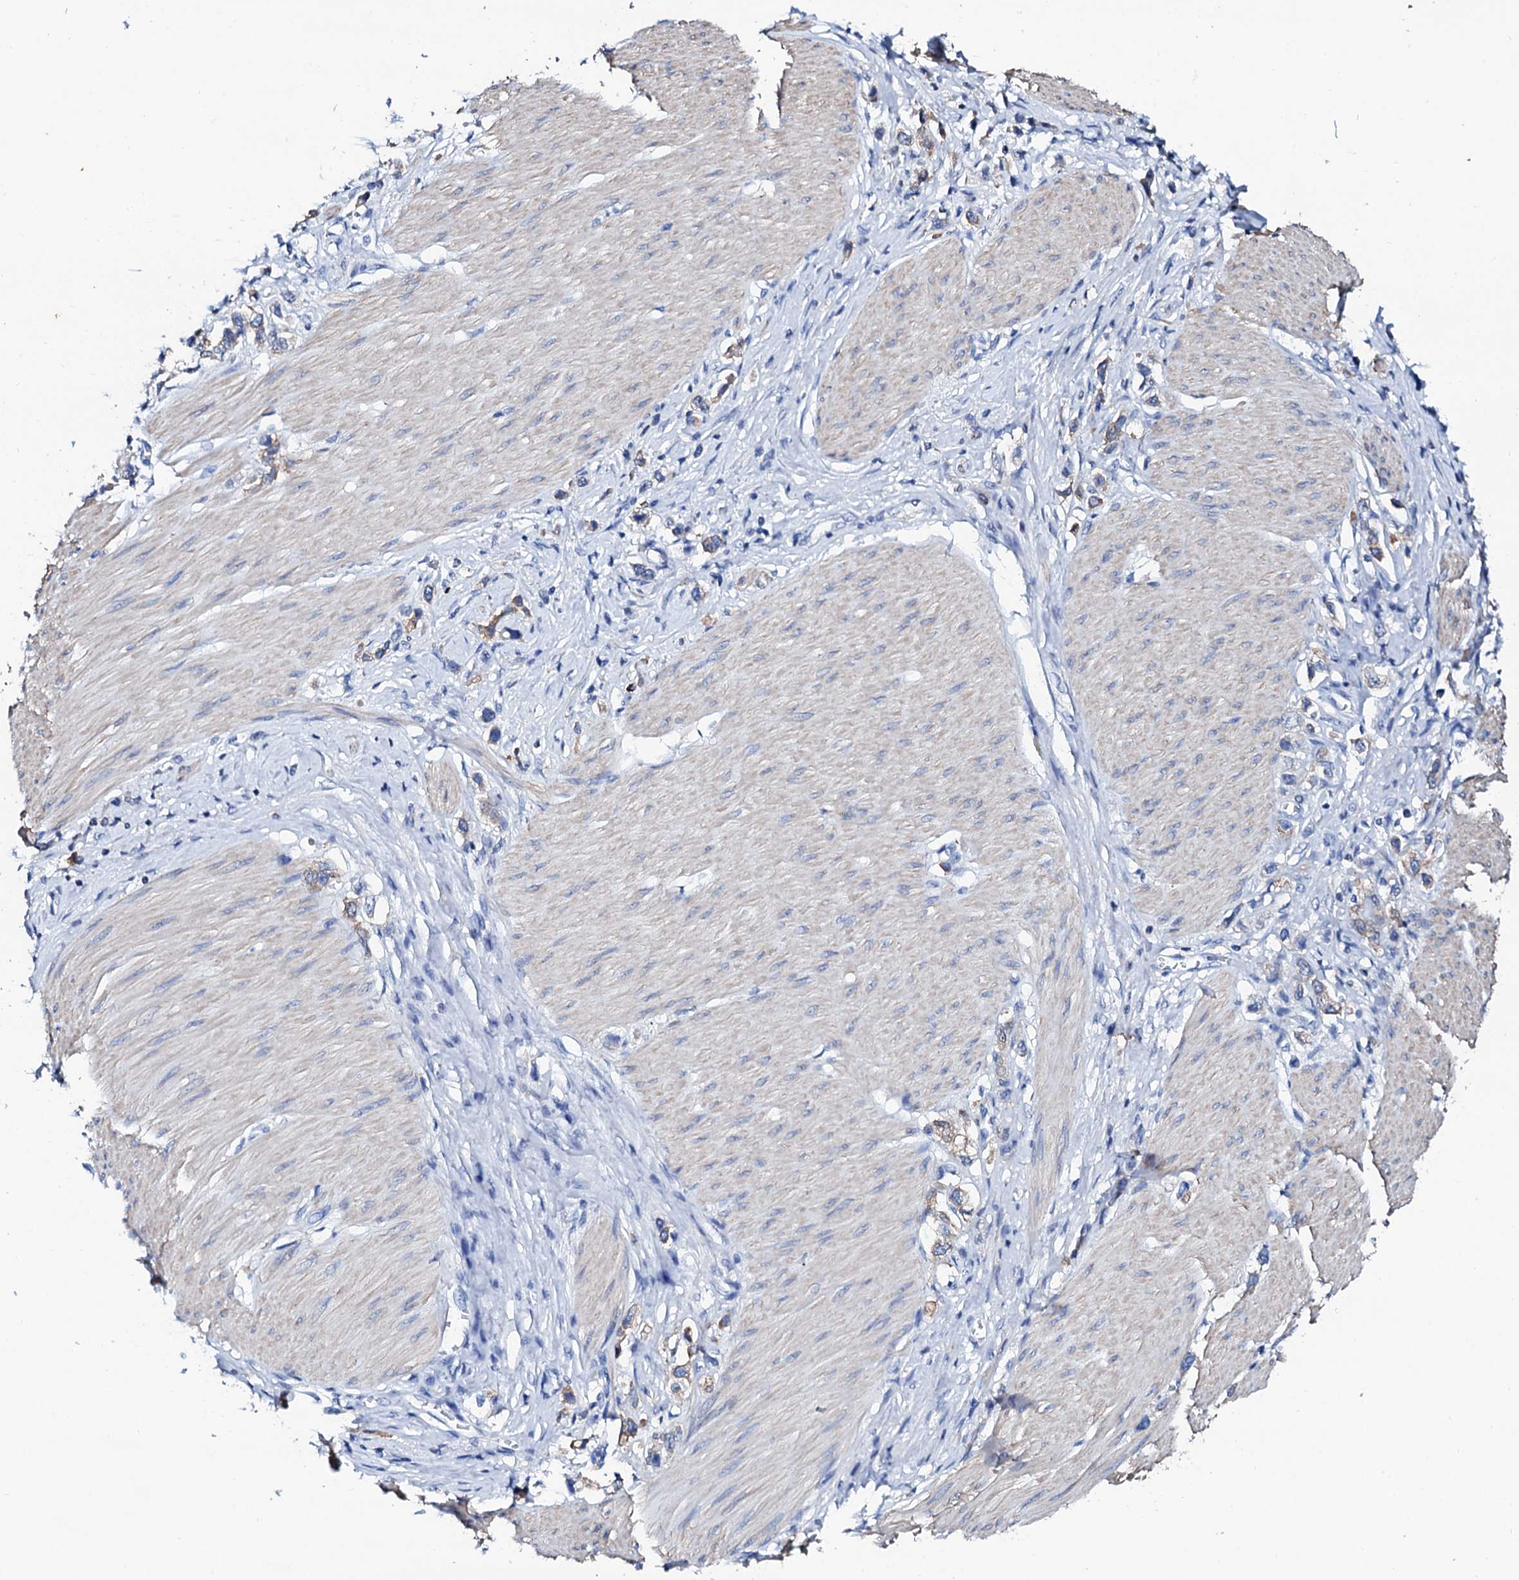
{"staining": {"intensity": "weak", "quantity": "<25%", "location": "cytoplasmic/membranous"}, "tissue": "stomach cancer", "cell_type": "Tumor cells", "image_type": "cancer", "snomed": [{"axis": "morphology", "description": "Normal tissue, NOS"}, {"axis": "morphology", "description": "Adenocarcinoma, NOS"}, {"axis": "topography", "description": "Stomach, upper"}, {"axis": "topography", "description": "Stomach"}], "caption": "Immunohistochemistry of human stomach adenocarcinoma displays no staining in tumor cells.", "gene": "GLB1L3", "patient": {"sex": "female", "age": 65}}